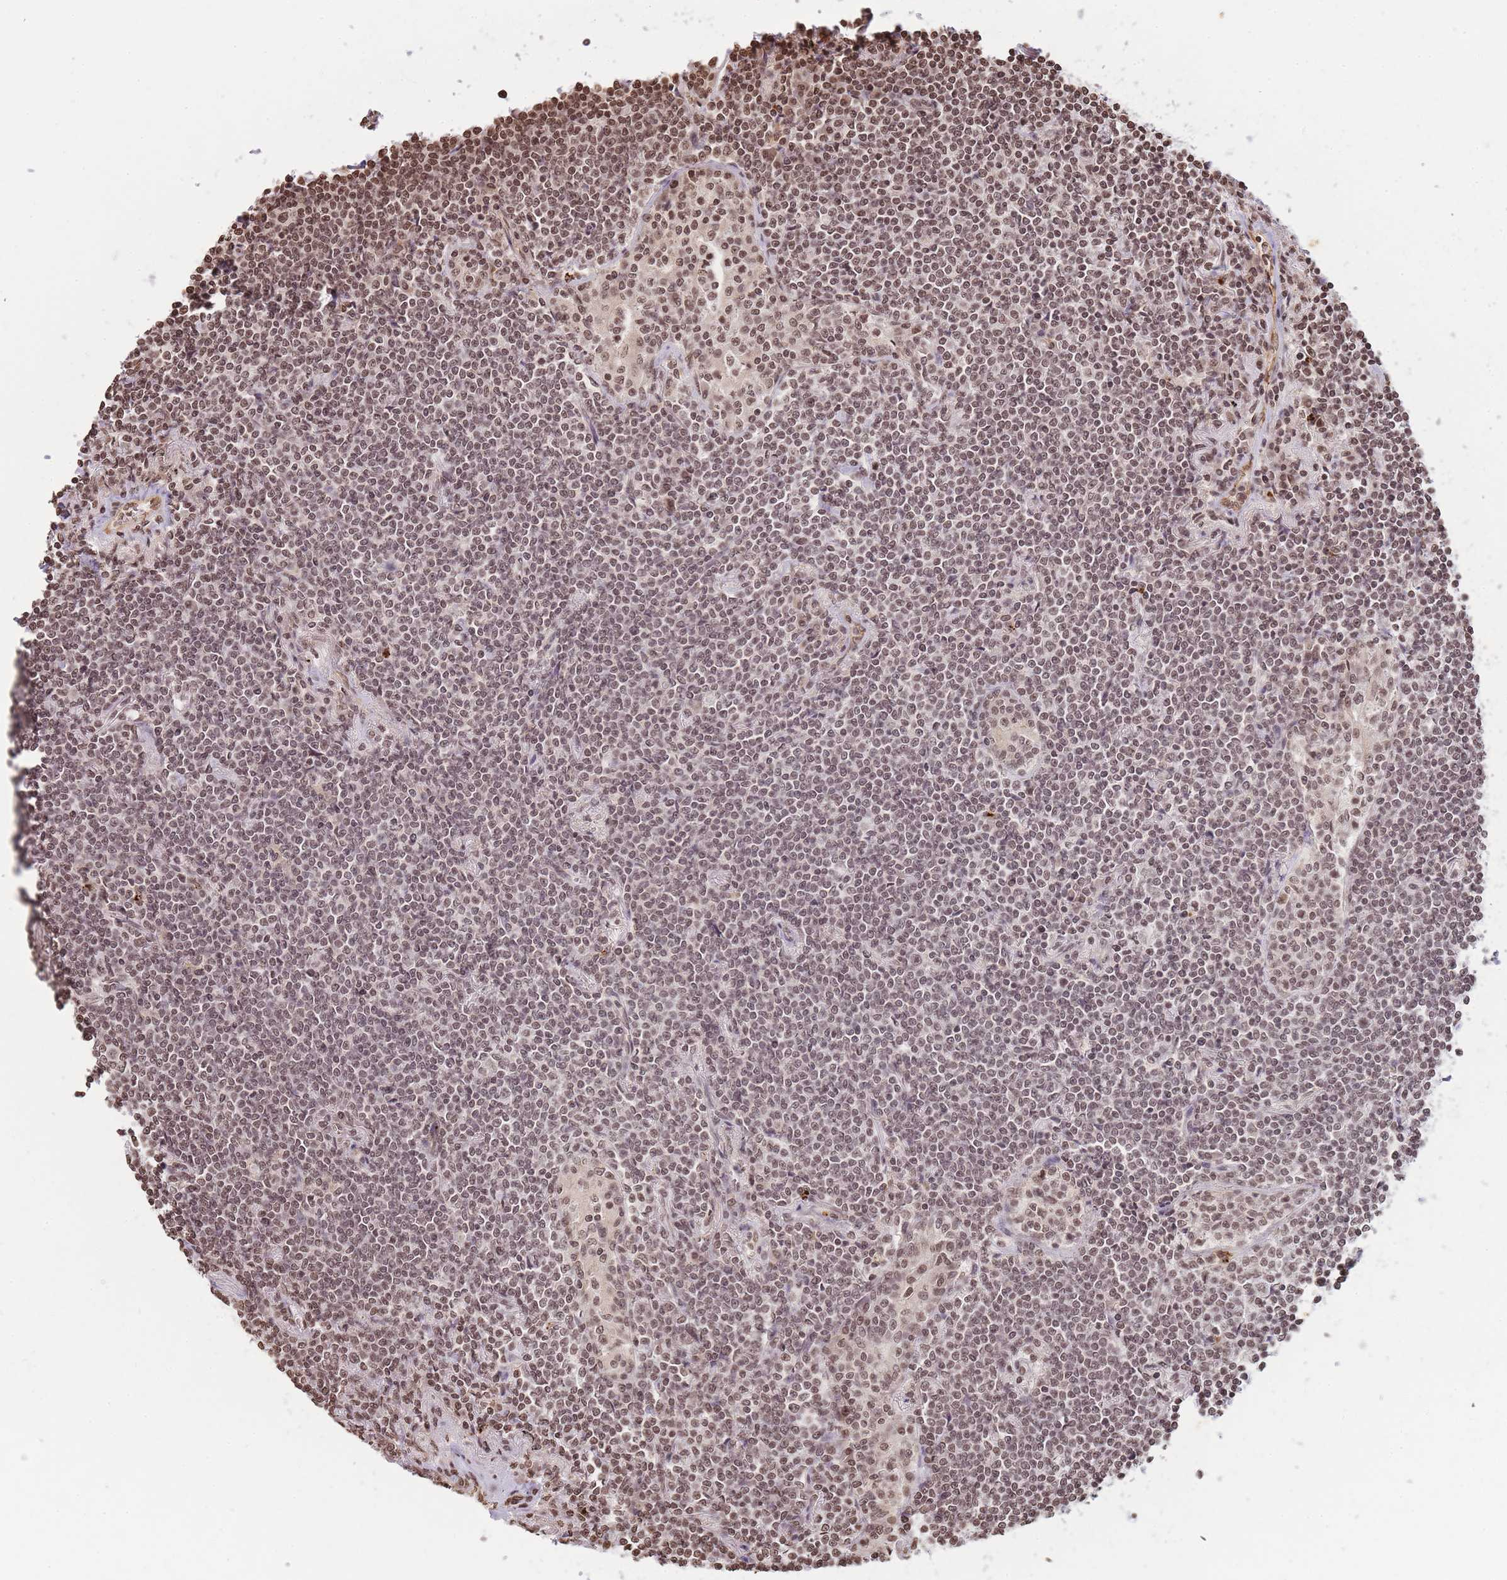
{"staining": {"intensity": "moderate", "quantity": ">75%", "location": "nuclear"}, "tissue": "lymphoma", "cell_type": "Tumor cells", "image_type": "cancer", "snomed": [{"axis": "morphology", "description": "Malignant lymphoma, non-Hodgkin's type, Low grade"}, {"axis": "topography", "description": "Lung"}], "caption": "A micrograph showing moderate nuclear staining in approximately >75% of tumor cells in malignant lymphoma, non-Hodgkin's type (low-grade), as visualized by brown immunohistochemical staining.", "gene": "WWTR1", "patient": {"sex": "female", "age": 71}}